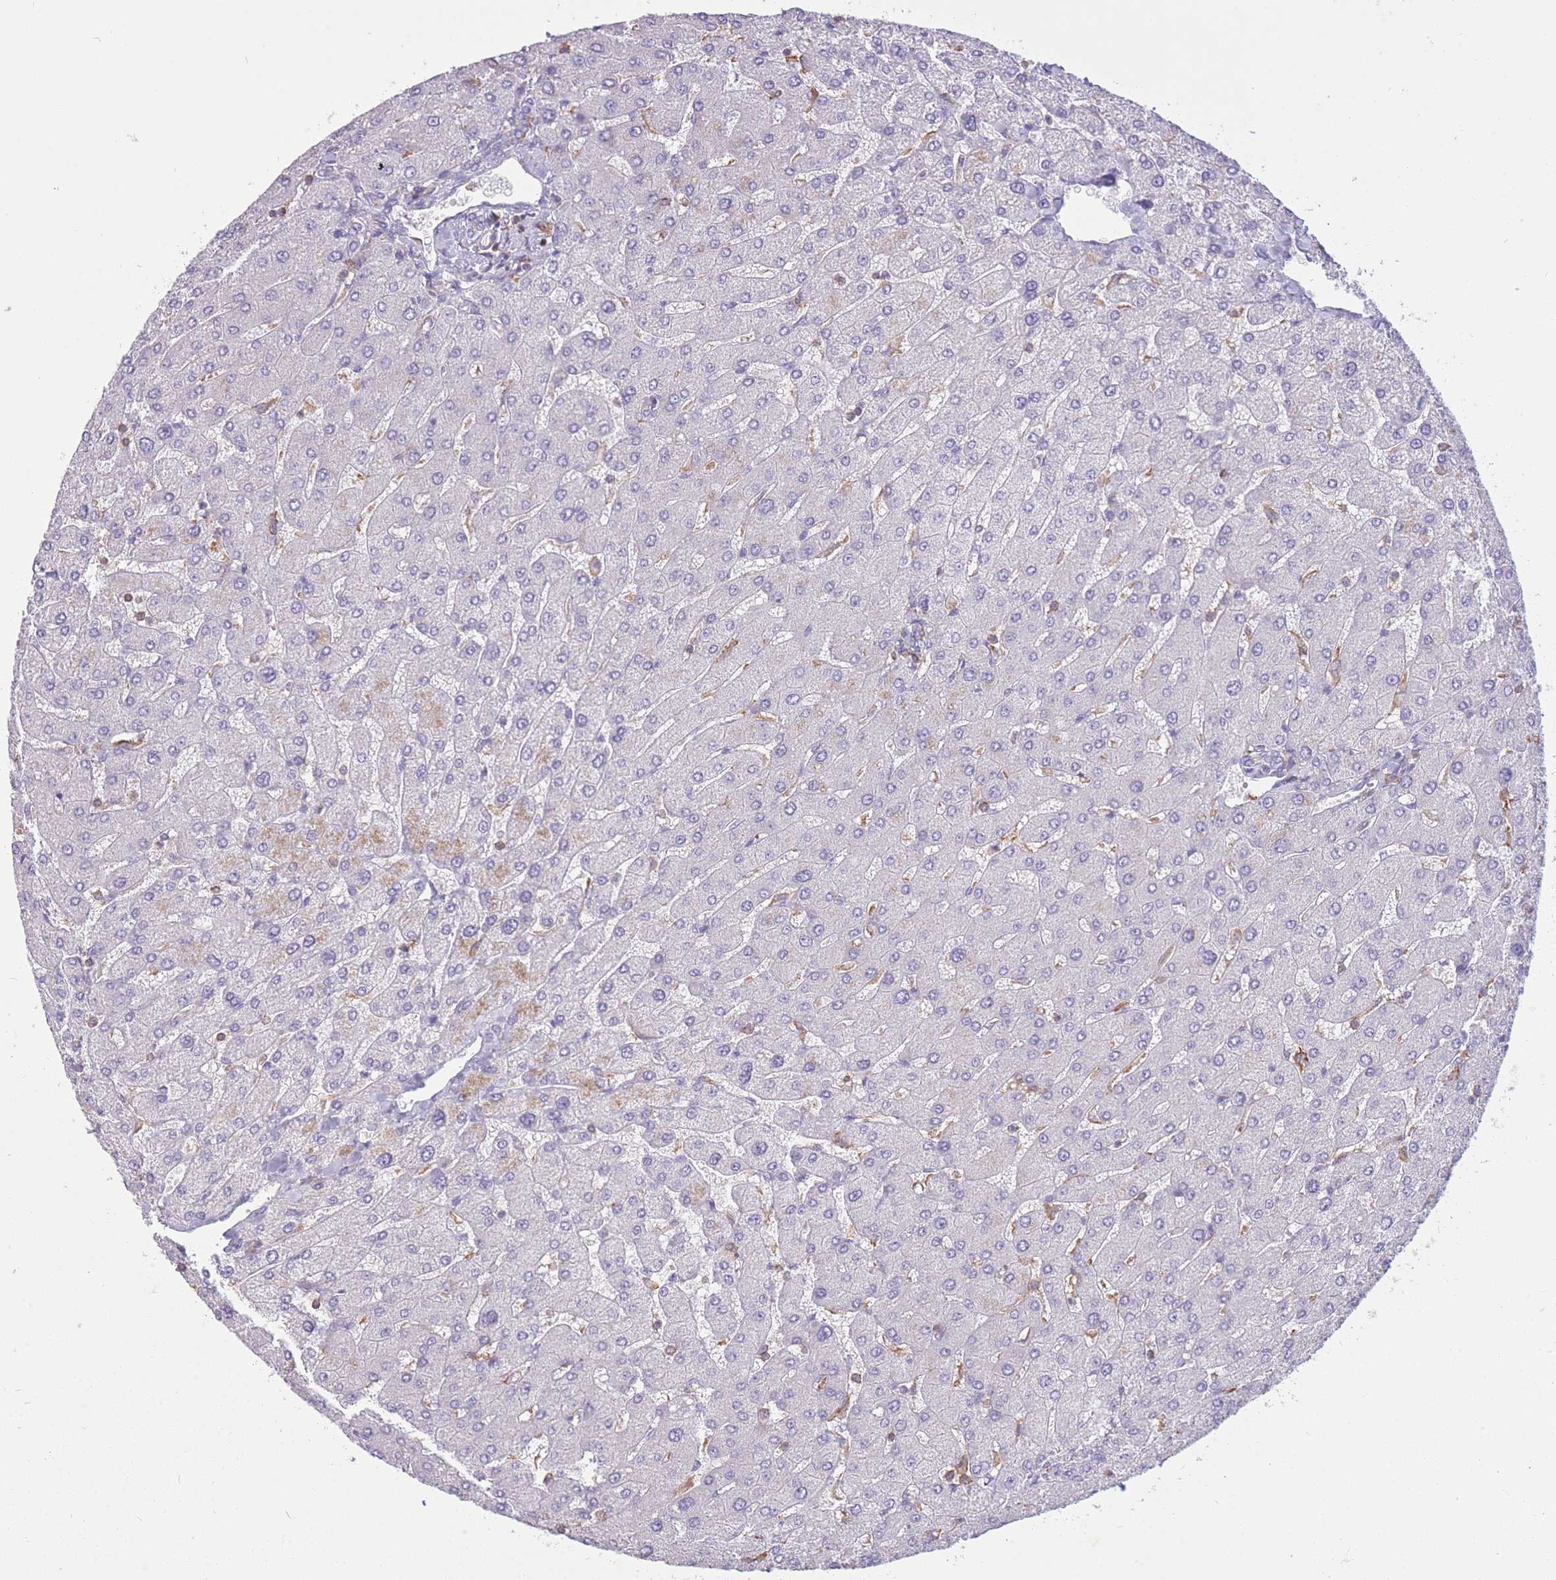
{"staining": {"intensity": "negative", "quantity": "none", "location": "none"}, "tissue": "liver", "cell_type": "Cholangiocytes", "image_type": "normal", "snomed": [{"axis": "morphology", "description": "Normal tissue, NOS"}, {"axis": "topography", "description": "Liver"}], "caption": "An IHC photomicrograph of benign liver is shown. There is no staining in cholangiocytes of liver. (IHC, brightfield microscopy, high magnification).", "gene": "PDHA1", "patient": {"sex": "male", "age": 55}}